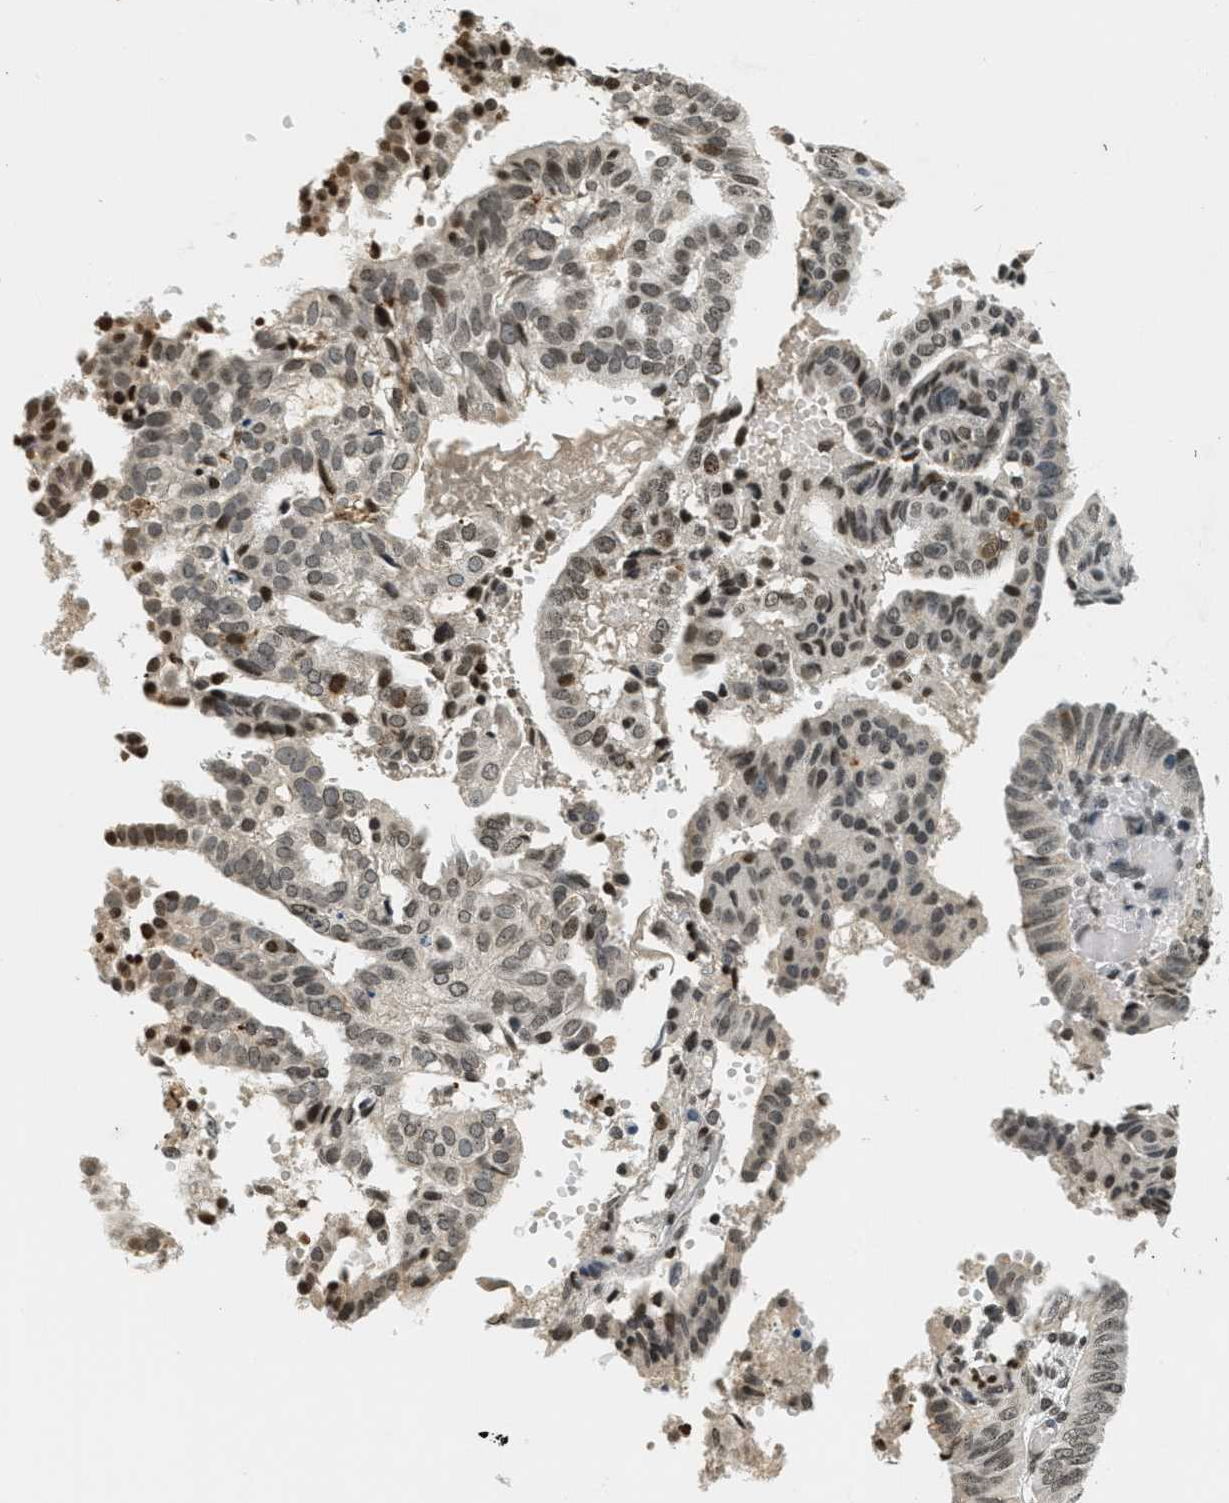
{"staining": {"intensity": "moderate", "quantity": ">75%", "location": "nuclear"}, "tissue": "endometrial cancer", "cell_type": "Tumor cells", "image_type": "cancer", "snomed": [{"axis": "morphology", "description": "Adenocarcinoma, NOS"}, {"axis": "topography", "description": "Endometrium"}], "caption": "The image demonstrates staining of endometrial cancer, revealing moderate nuclear protein positivity (brown color) within tumor cells.", "gene": "LDB2", "patient": {"sex": "female", "age": 58}}